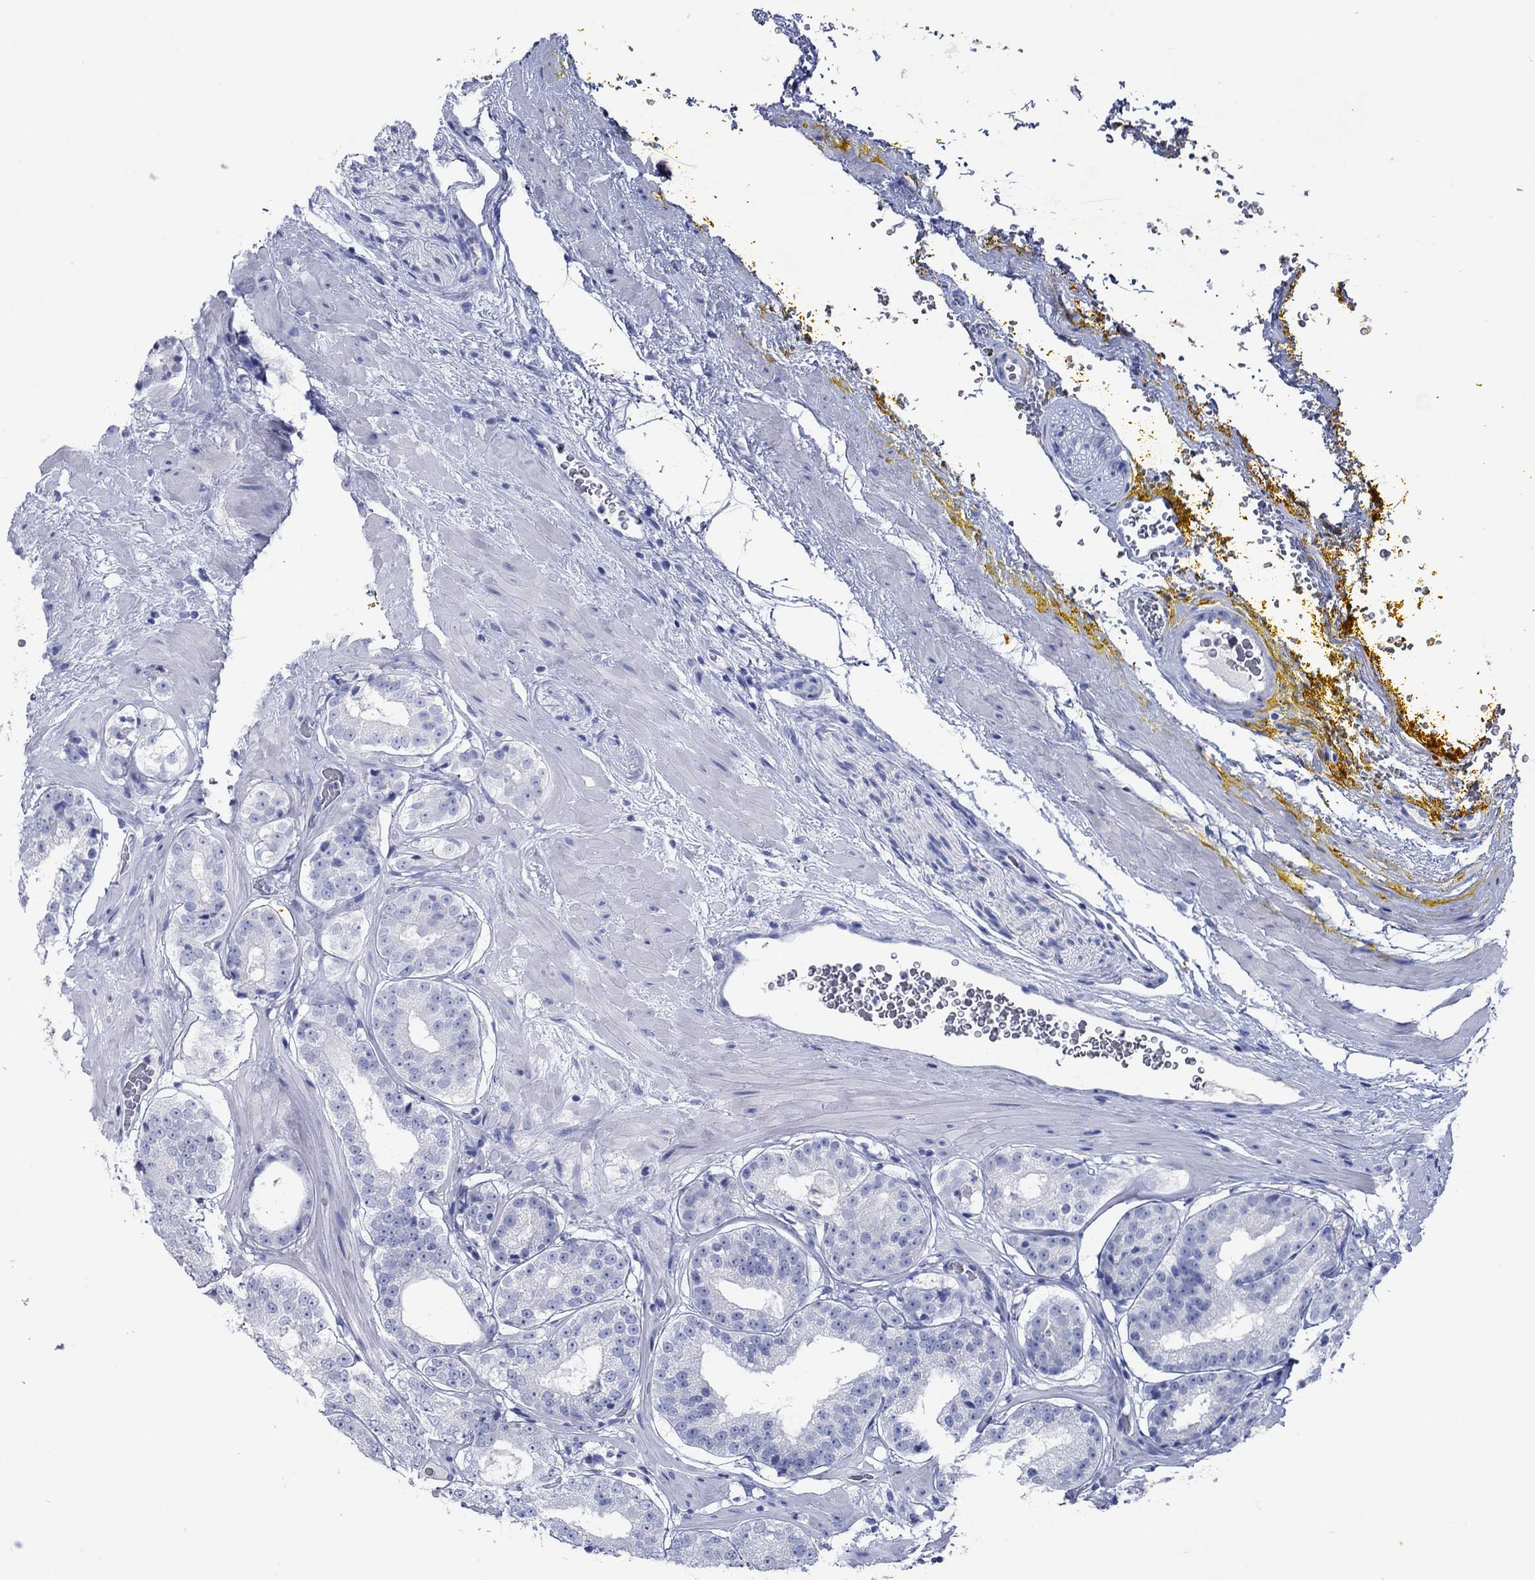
{"staining": {"intensity": "negative", "quantity": "none", "location": "none"}, "tissue": "prostate cancer", "cell_type": "Tumor cells", "image_type": "cancer", "snomed": [{"axis": "morphology", "description": "Adenocarcinoma, Low grade"}, {"axis": "topography", "description": "Prostate"}], "caption": "High magnification brightfield microscopy of prostate low-grade adenocarcinoma stained with DAB (3,3'-diaminobenzidine) (brown) and counterstained with hematoxylin (blue): tumor cells show no significant staining.", "gene": "ATP4A", "patient": {"sex": "male", "age": 60}}